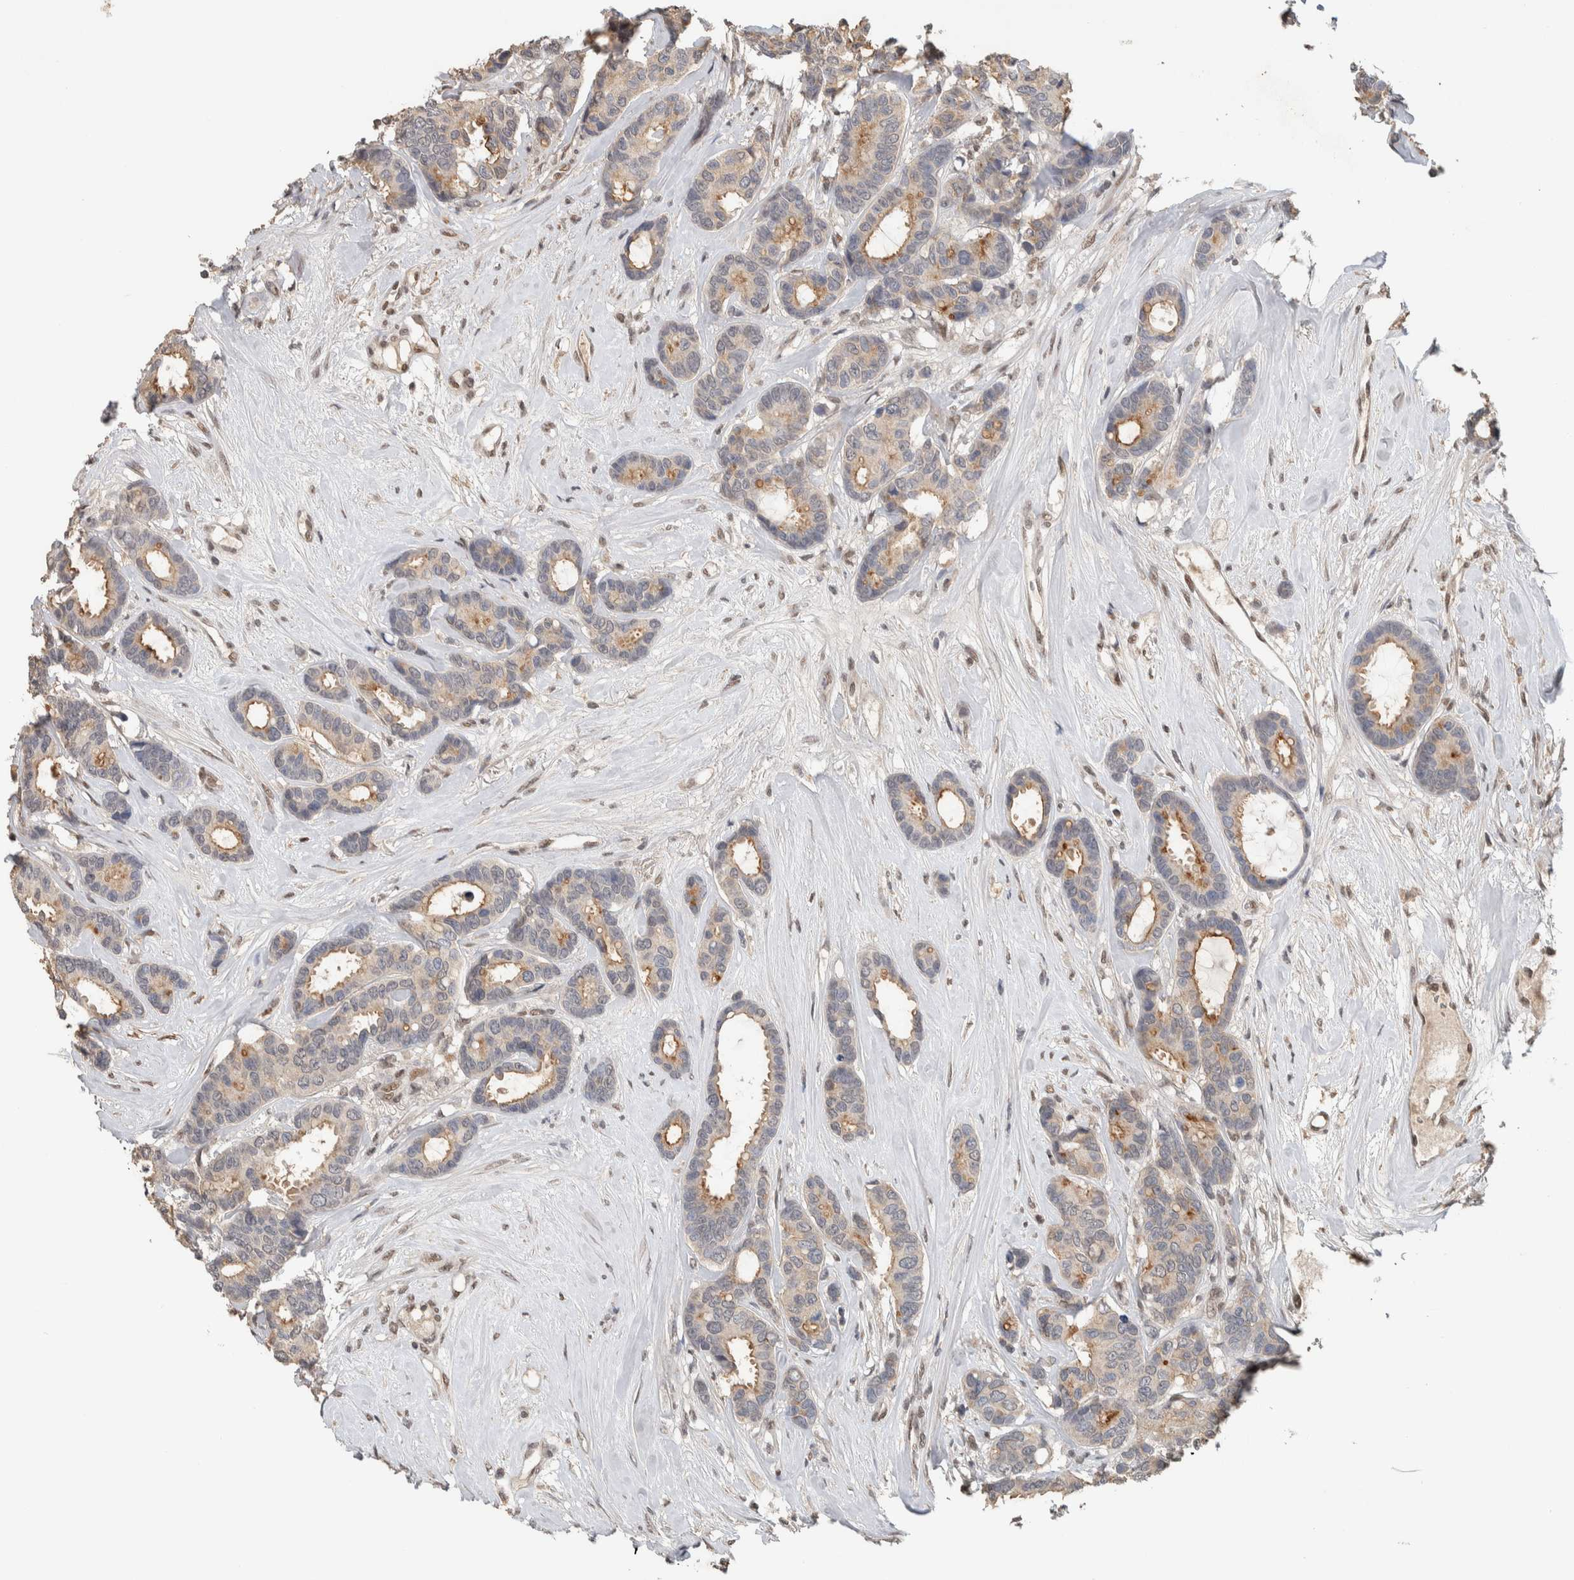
{"staining": {"intensity": "weak", "quantity": ">75%", "location": "cytoplasmic/membranous"}, "tissue": "breast cancer", "cell_type": "Tumor cells", "image_type": "cancer", "snomed": [{"axis": "morphology", "description": "Duct carcinoma"}, {"axis": "topography", "description": "Breast"}], "caption": "DAB immunohistochemical staining of invasive ductal carcinoma (breast) displays weak cytoplasmic/membranous protein expression in about >75% of tumor cells. (DAB (3,3'-diaminobenzidine) IHC, brown staining for protein, blue staining for nuclei).", "gene": "CYSRT1", "patient": {"sex": "female", "age": 87}}